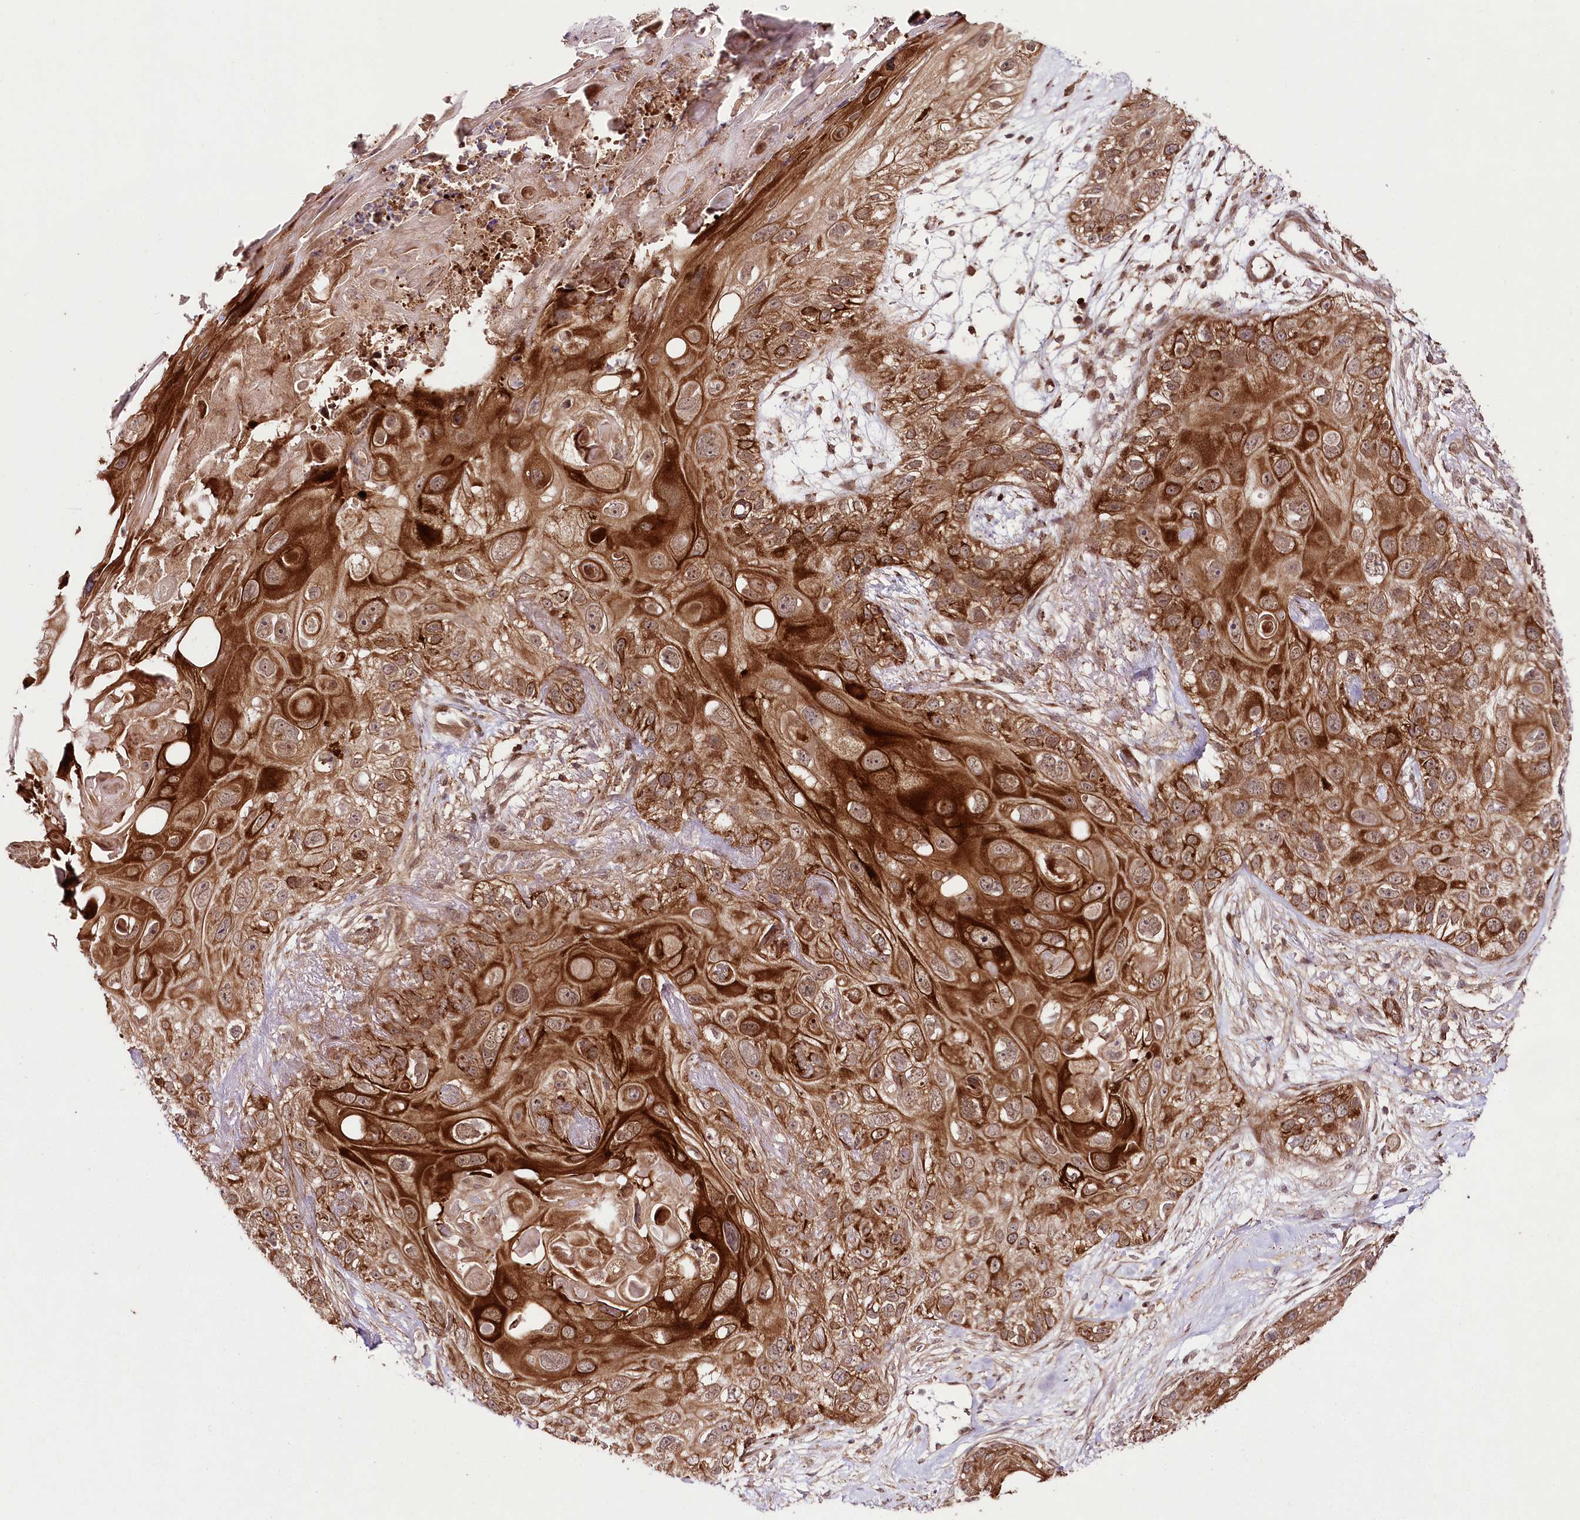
{"staining": {"intensity": "strong", "quantity": ">75%", "location": "cytoplasmic/membranous"}, "tissue": "skin cancer", "cell_type": "Tumor cells", "image_type": "cancer", "snomed": [{"axis": "morphology", "description": "Normal tissue, NOS"}, {"axis": "morphology", "description": "Squamous cell carcinoma, NOS"}, {"axis": "topography", "description": "Skin"}], "caption": "Protein expression analysis of skin cancer reveals strong cytoplasmic/membranous expression in about >75% of tumor cells.", "gene": "PHLDB1", "patient": {"sex": "male", "age": 72}}